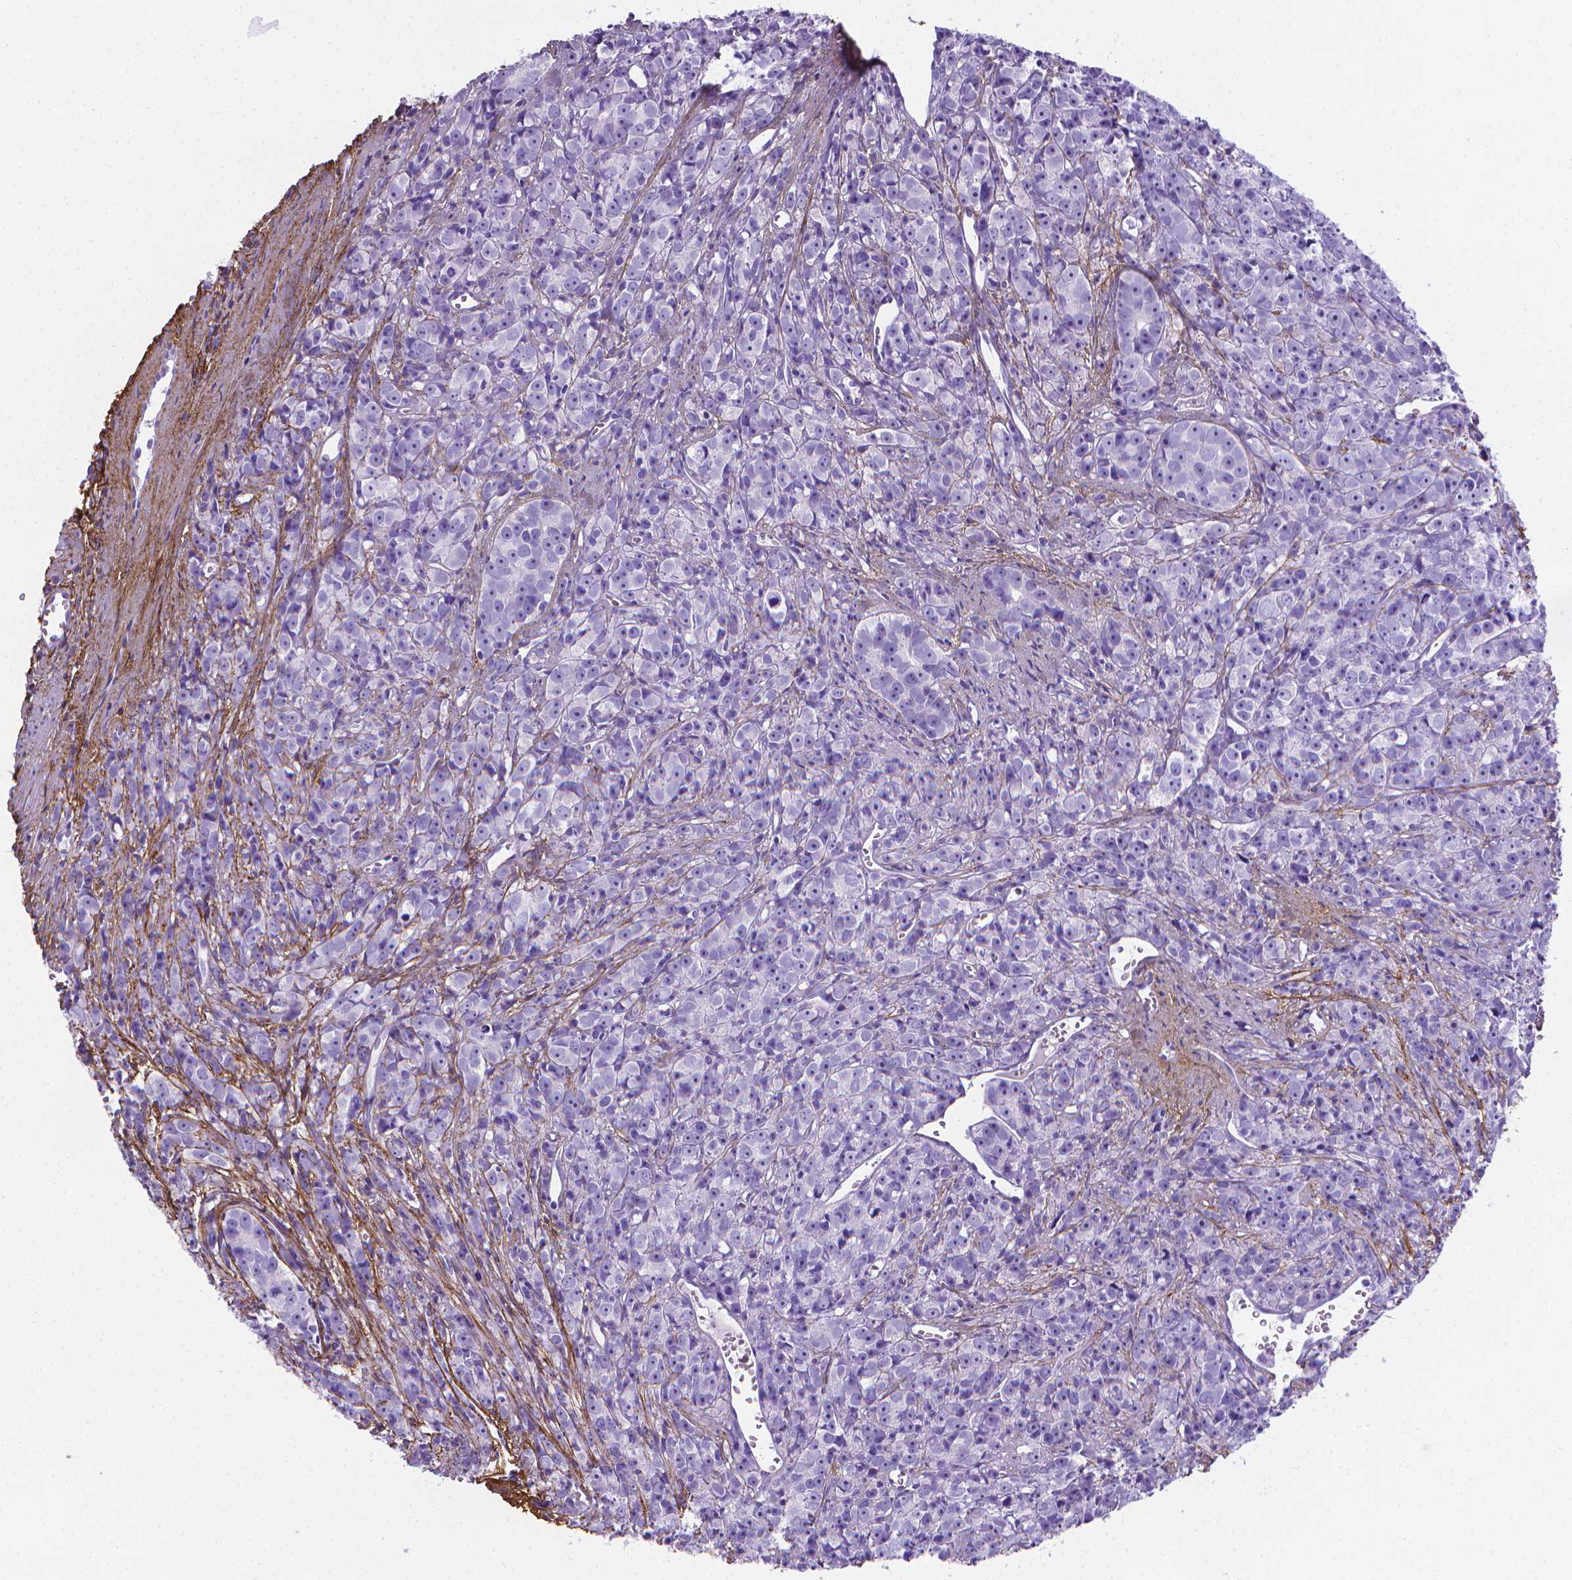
{"staining": {"intensity": "negative", "quantity": "none", "location": "none"}, "tissue": "prostate cancer", "cell_type": "Tumor cells", "image_type": "cancer", "snomed": [{"axis": "morphology", "description": "Adenocarcinoma, High grade"}, {"axis": "topography", "description": "Prostate"}], "caption": "An IHC histopathology image of prostate adenocarcinoma (high-grade) is shown. There is no staining in tumor cells of prostate adenocarcinoma (high-grade).", "gene": "MFAP2", "patient": {"sex": "male", "age": 77}}